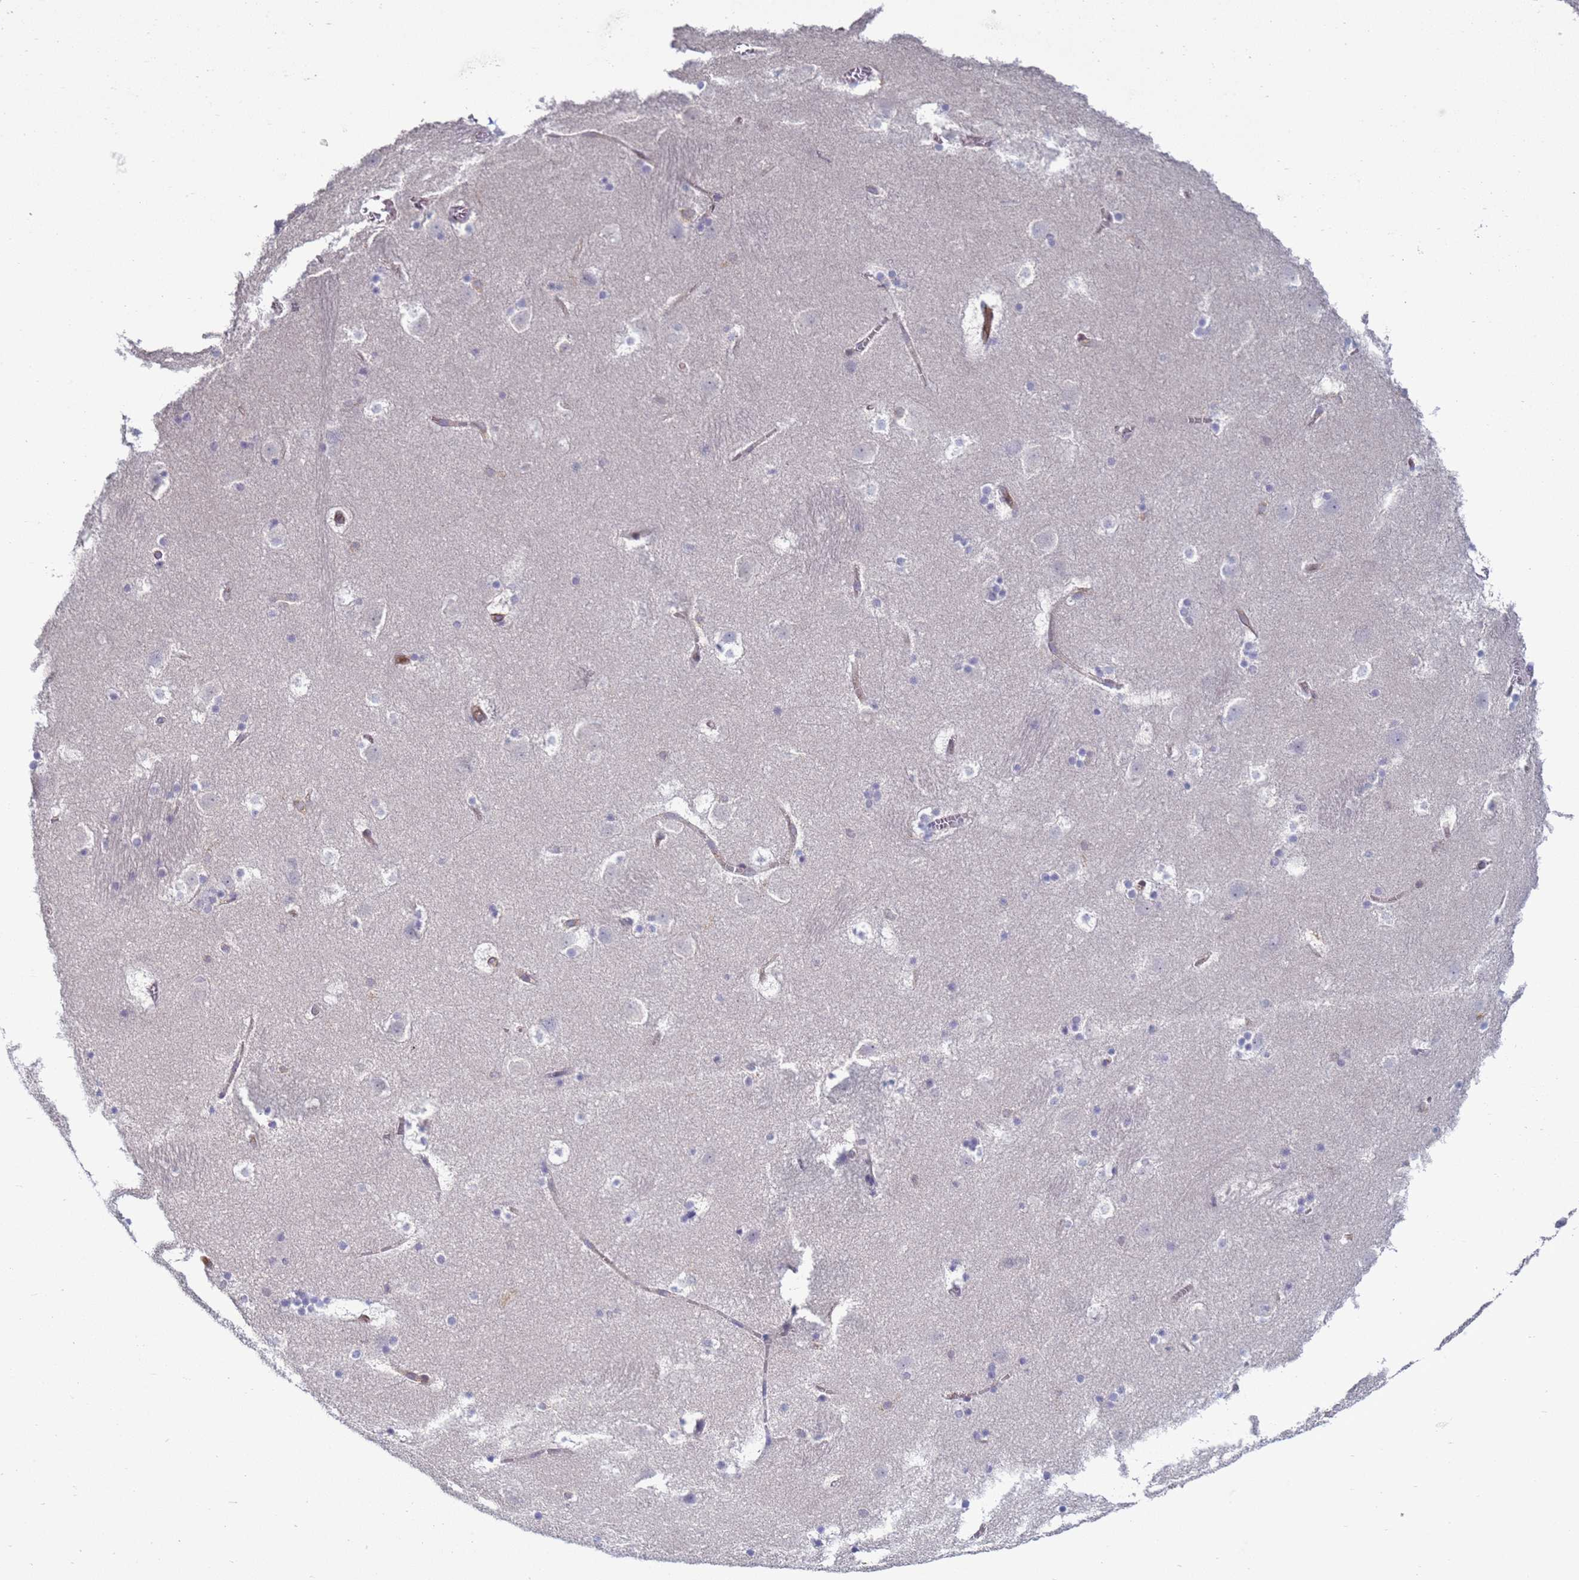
{"staining": {"intensity": "negative", "quantity": "none", "location": "none"}, "tissue": "caudate", "cell_type": "Glial cells", "image_type": "normal", "snomed": [{"axis": "morphology", "description": "Normal tissue, NOS"}, {"axis": "topography", "description": "Lateral ventricle wall"}], "caption": "DAB immunohistochemical staining of normal caudate displays no significant expression in glial cells.", "gene": "ZBTB8OS", "patient": {"sex": "male", "age": 45}}